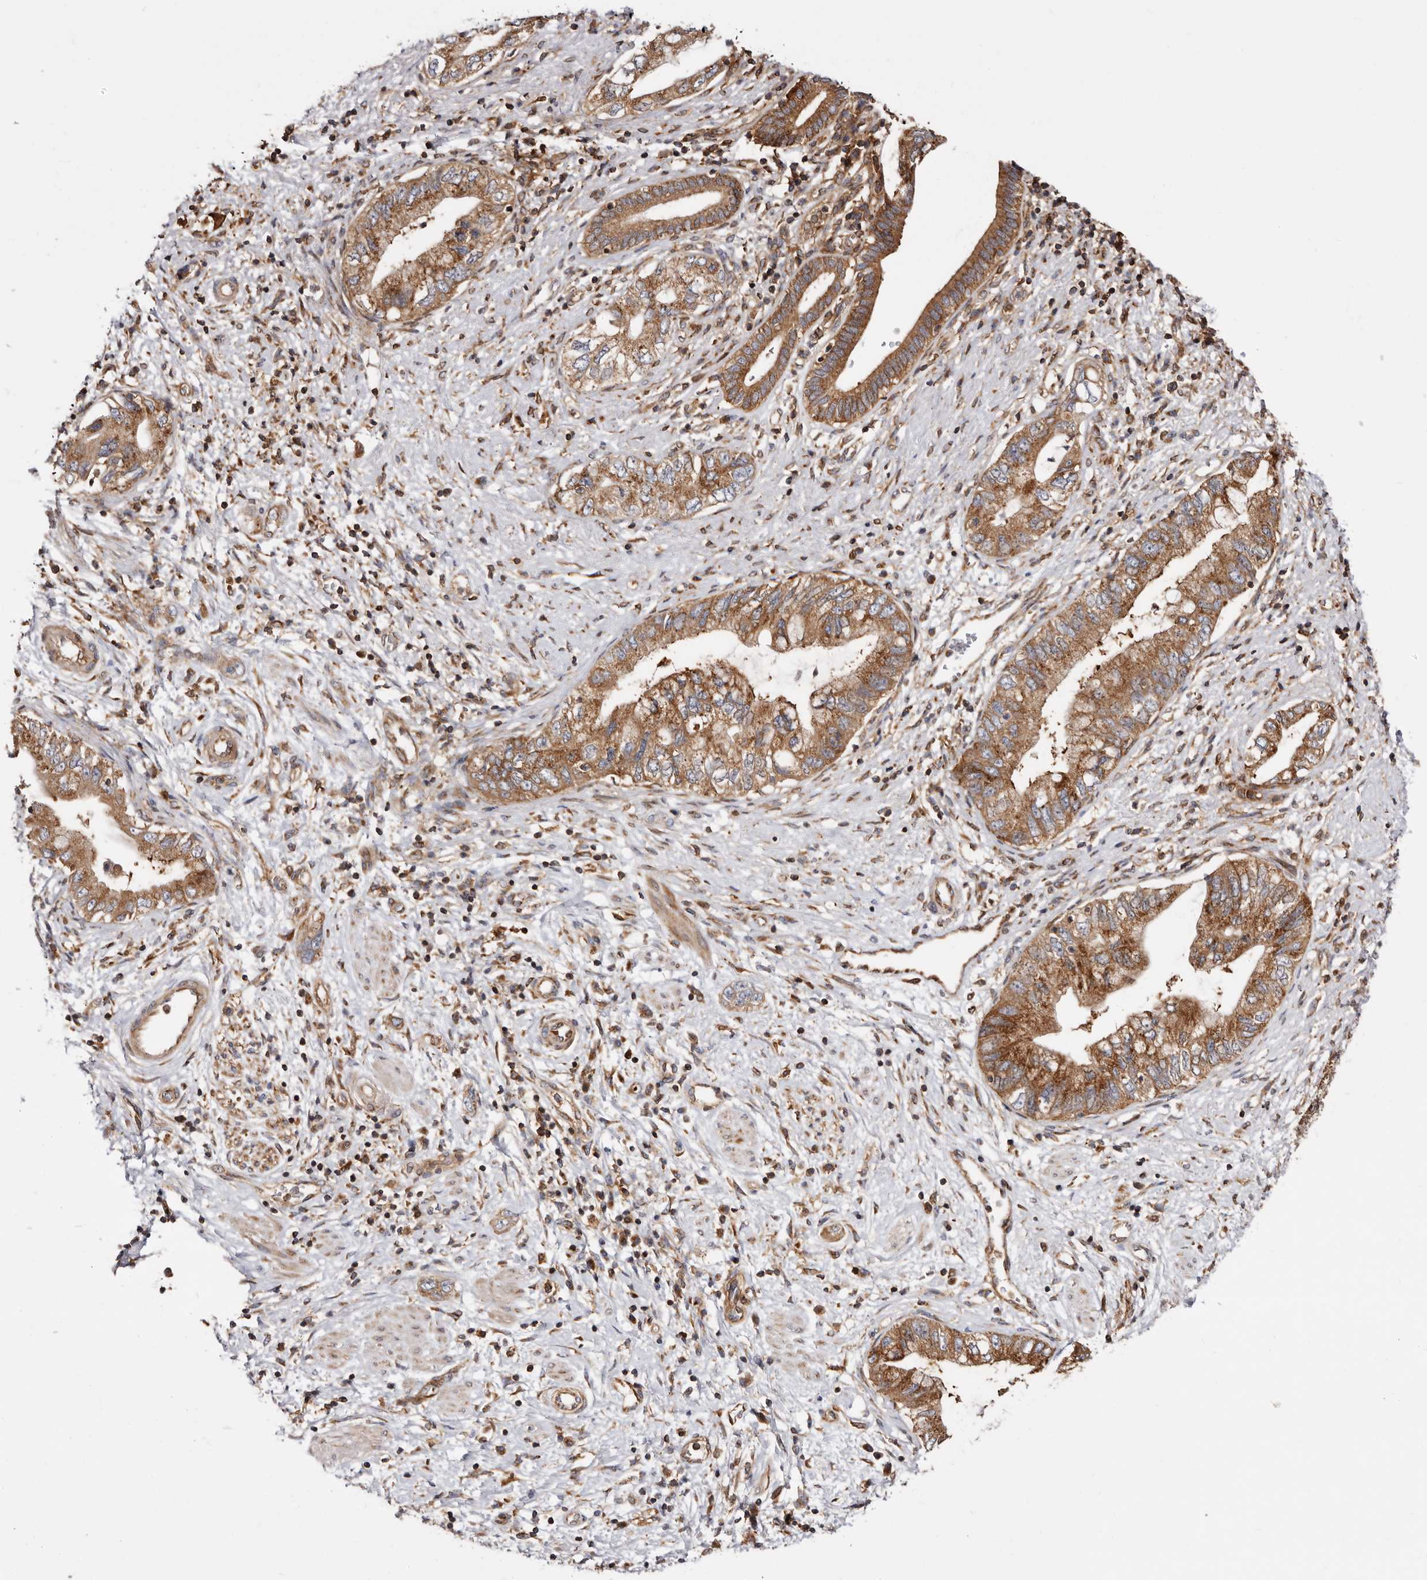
{"staining": {"intensity": "moderate", "quantity": ">75%", "location": "cytoplasmic/membranous"}, "tissue": "pancreatic cancer", "cell_type": "Tumor cells", "image_type": "cancer", "snomed": [{"axis": "morphology", "description": "Adenocarcinoma, NOS"}, {"axis": "topography", "description": "Pancreas"}], "caption": "Pancreatic adenocarcinoma was stained to show a protein in brown. There is medium levels of moderate cytoplasmic/membranous expression in approximately >75% of tumor cells.", "gene": "COQ8B", "patient": {"sex": "female", "age": 73}}